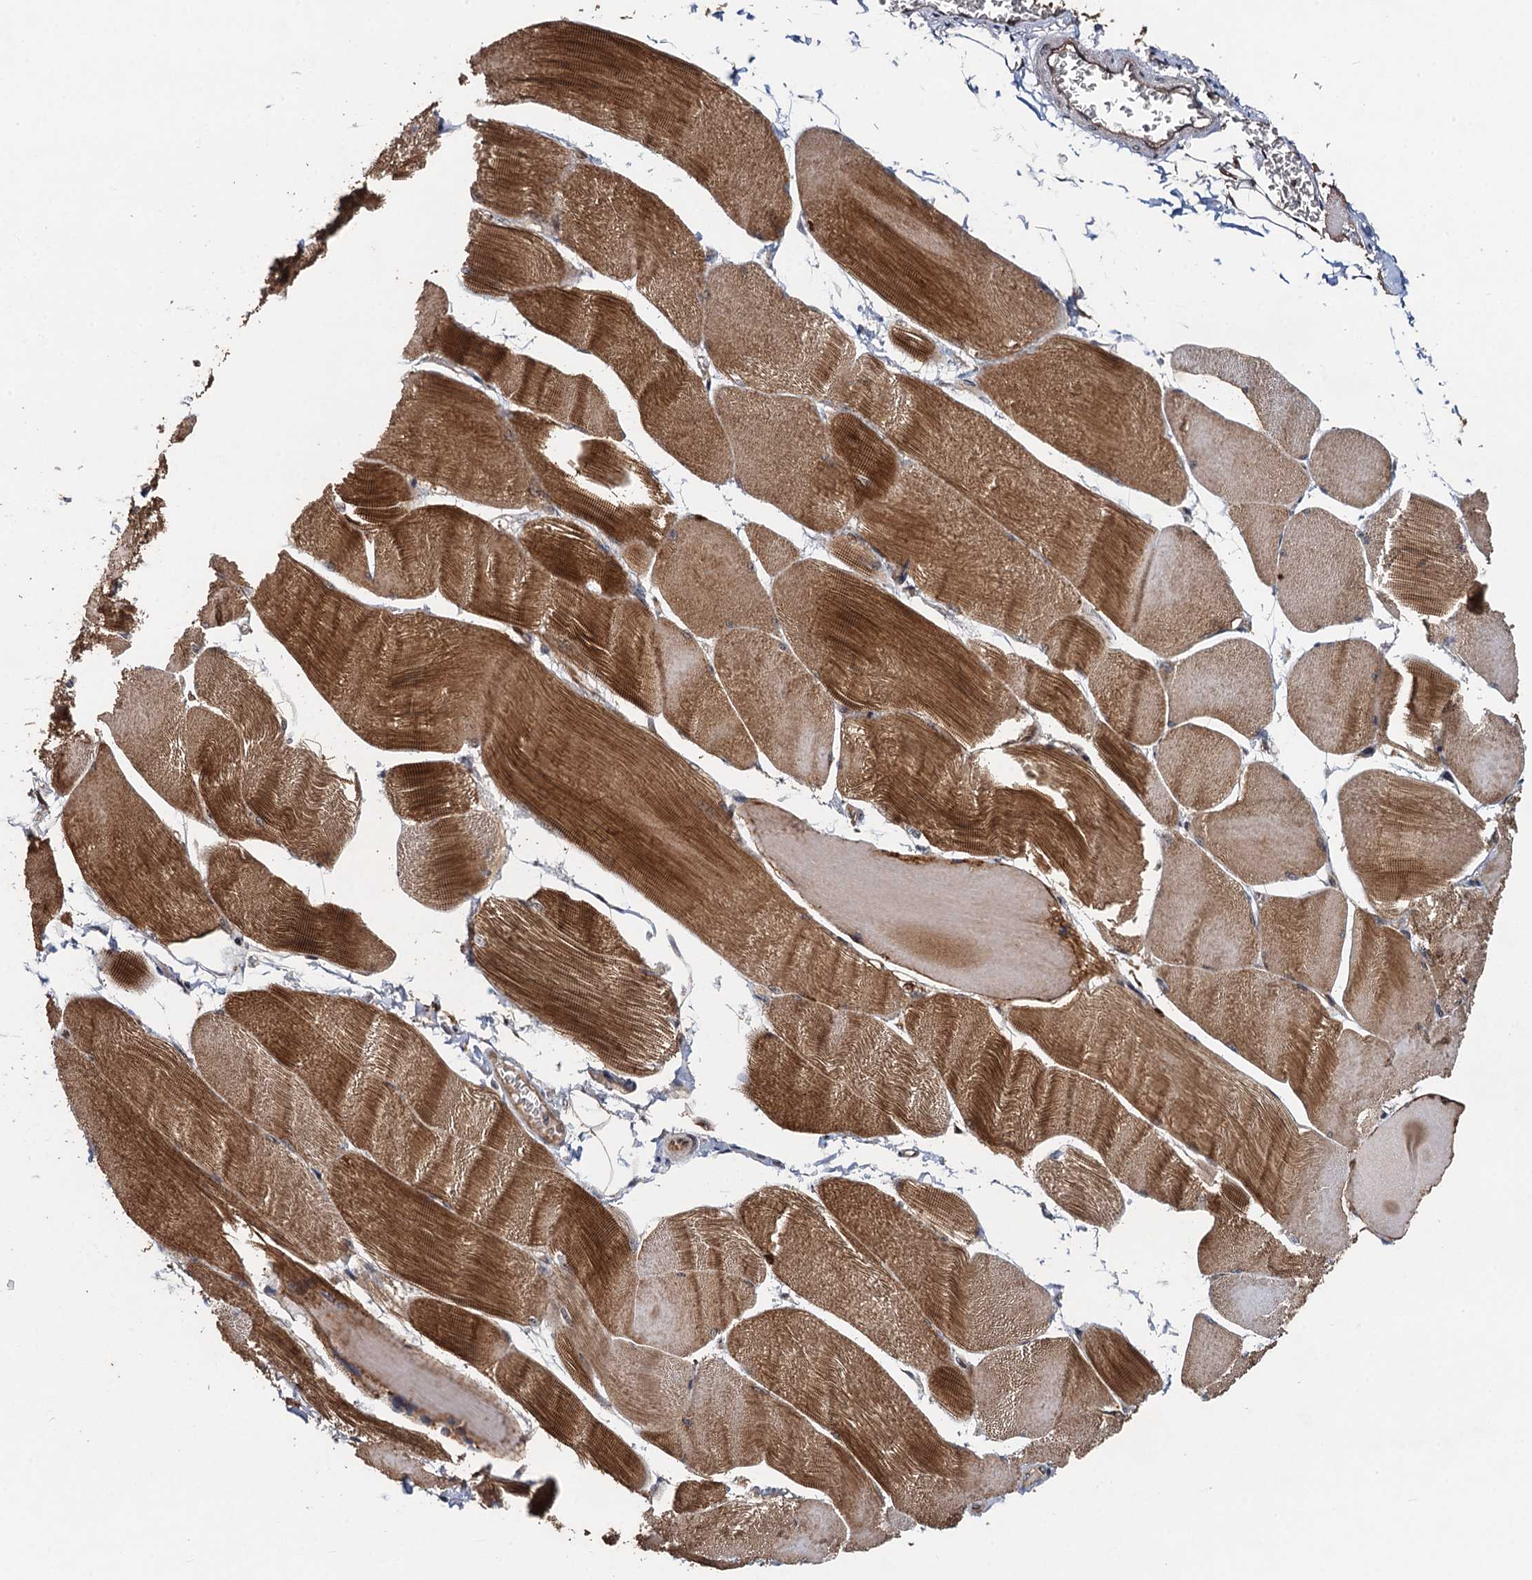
{"staining": {"intensity": "strong", "quantity": "25%-75%", "location": "cytoplasmic/membranous"}, "tissue": "skeletal muscle", "cell_type": "Myocytes", "image_type": "normal", "snomed": [{"axis": "morphology", "description": "Normal tissue, NOS"}, {"axis": "morphology", "description": "Basal cell carcinoma"}, {"axis": "topography", "description": "Skeletal muscle"}], "caption": "IHC histopathology image of normal skeletal muscle stained for a protein (brown), which shows high levels of strong cytoplasmic/membranous staining in approximately 25%-75% of myocytes.", "gene": "NLRP10", "patient": {"sex": "female", "age": 64}}